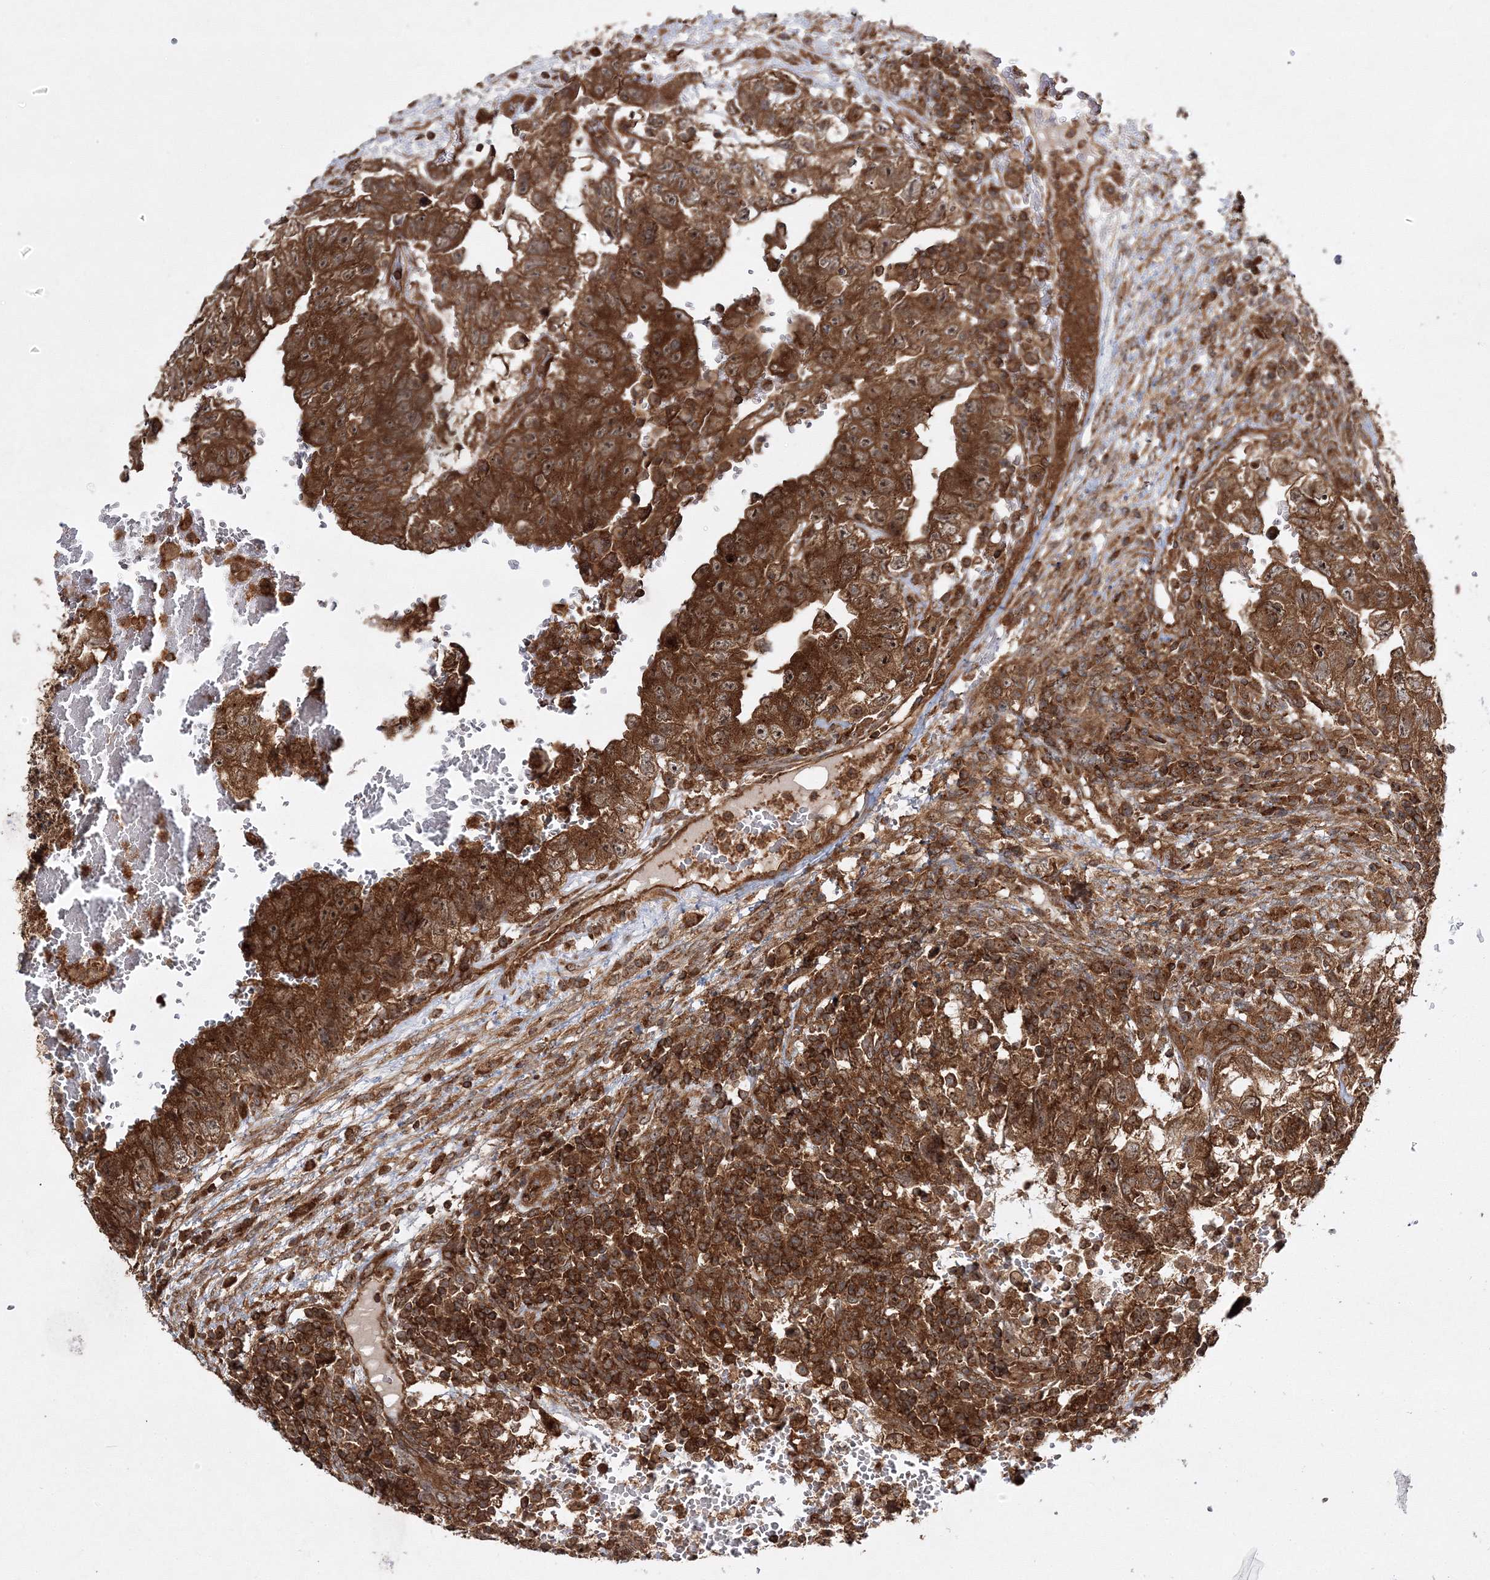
{"staining": {"intensity": "strong", "quantity": ">75%", "location": "cytoplasmic/membranous"}, "tissue": "testis cancer", "cell_type": "Tumor cells", "image_type": "cancer", "snomed": [{"axis": "morphology", "description": "Carcinoma, Embryonal, NOS"}, {"axis": "topography", "description": "Testis"}], "caption": "Protein staining of testis cancer tissue exhibits strong cytoplasmic/membranous staining in about >75% of tumor cells.", "gene": "WDR37", "patient": {"sex": "male", "age": 36}}